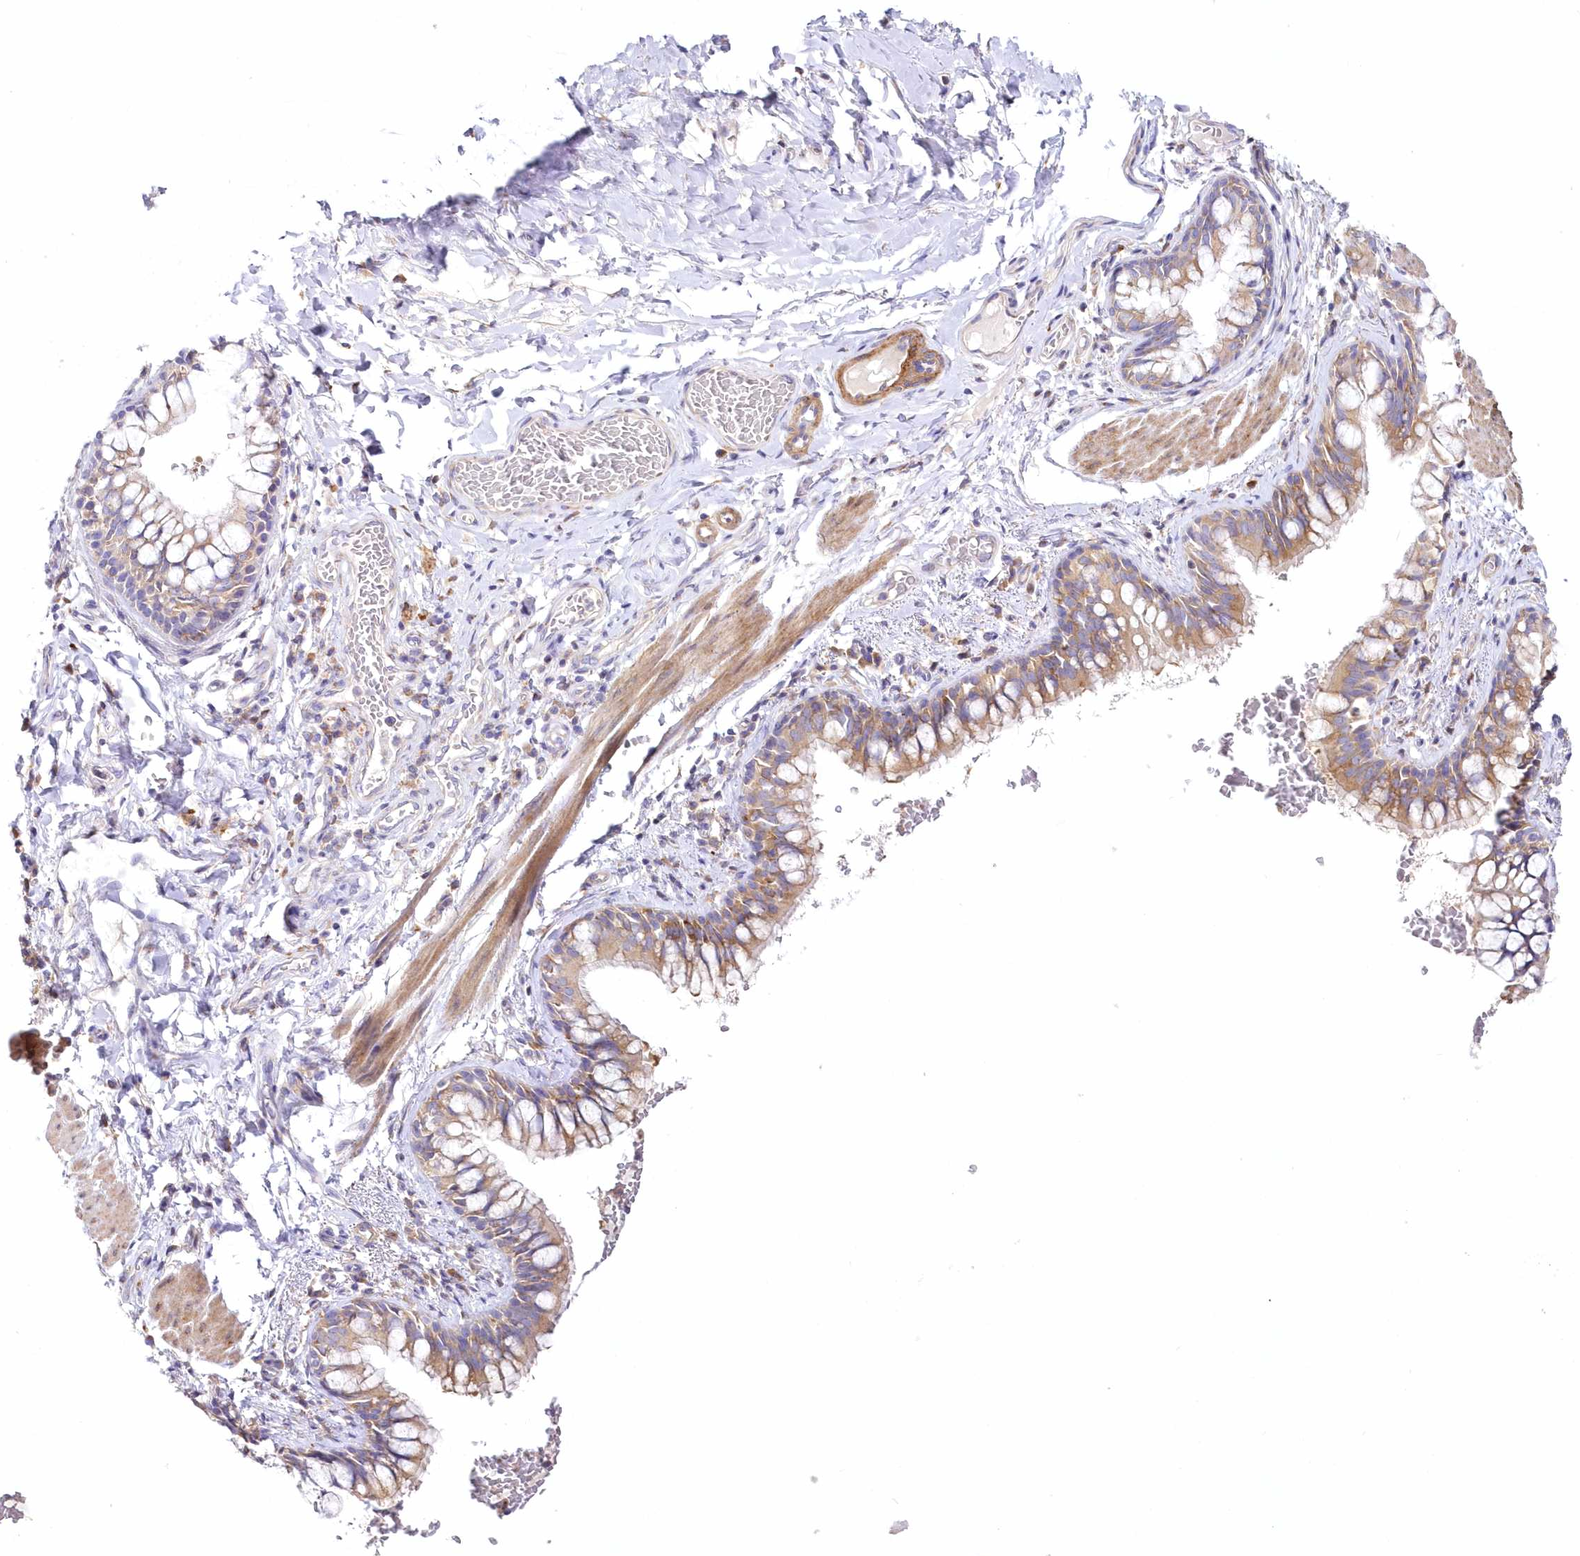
{"staining": {"intensity": "moderate", "quantity": ">75%", "location": "cytoplasmic/membranous"}, "tissue": "bronchus", "cell_type": "Respiratory epithelial cells", "image_type": "normal", "snomed": [{"axis": "morphology", "description": "Normal tissue, NOS"}, {"axis": "topography", "description": "Cartilage tissue"}, {"axis": "topography", "description": "Bronchus"}], "caption": "Immunohistochemical staining of unremarkable human bronchus displays moderate cytoplasmic/membranous protein expression in about >75% of respiratory epithelial cells. (DAB IHC, brown staining for protein, blue staining for nuclei).", "gene": "ARFGEF3", "patient": {"sex": "female", "age": 36}}